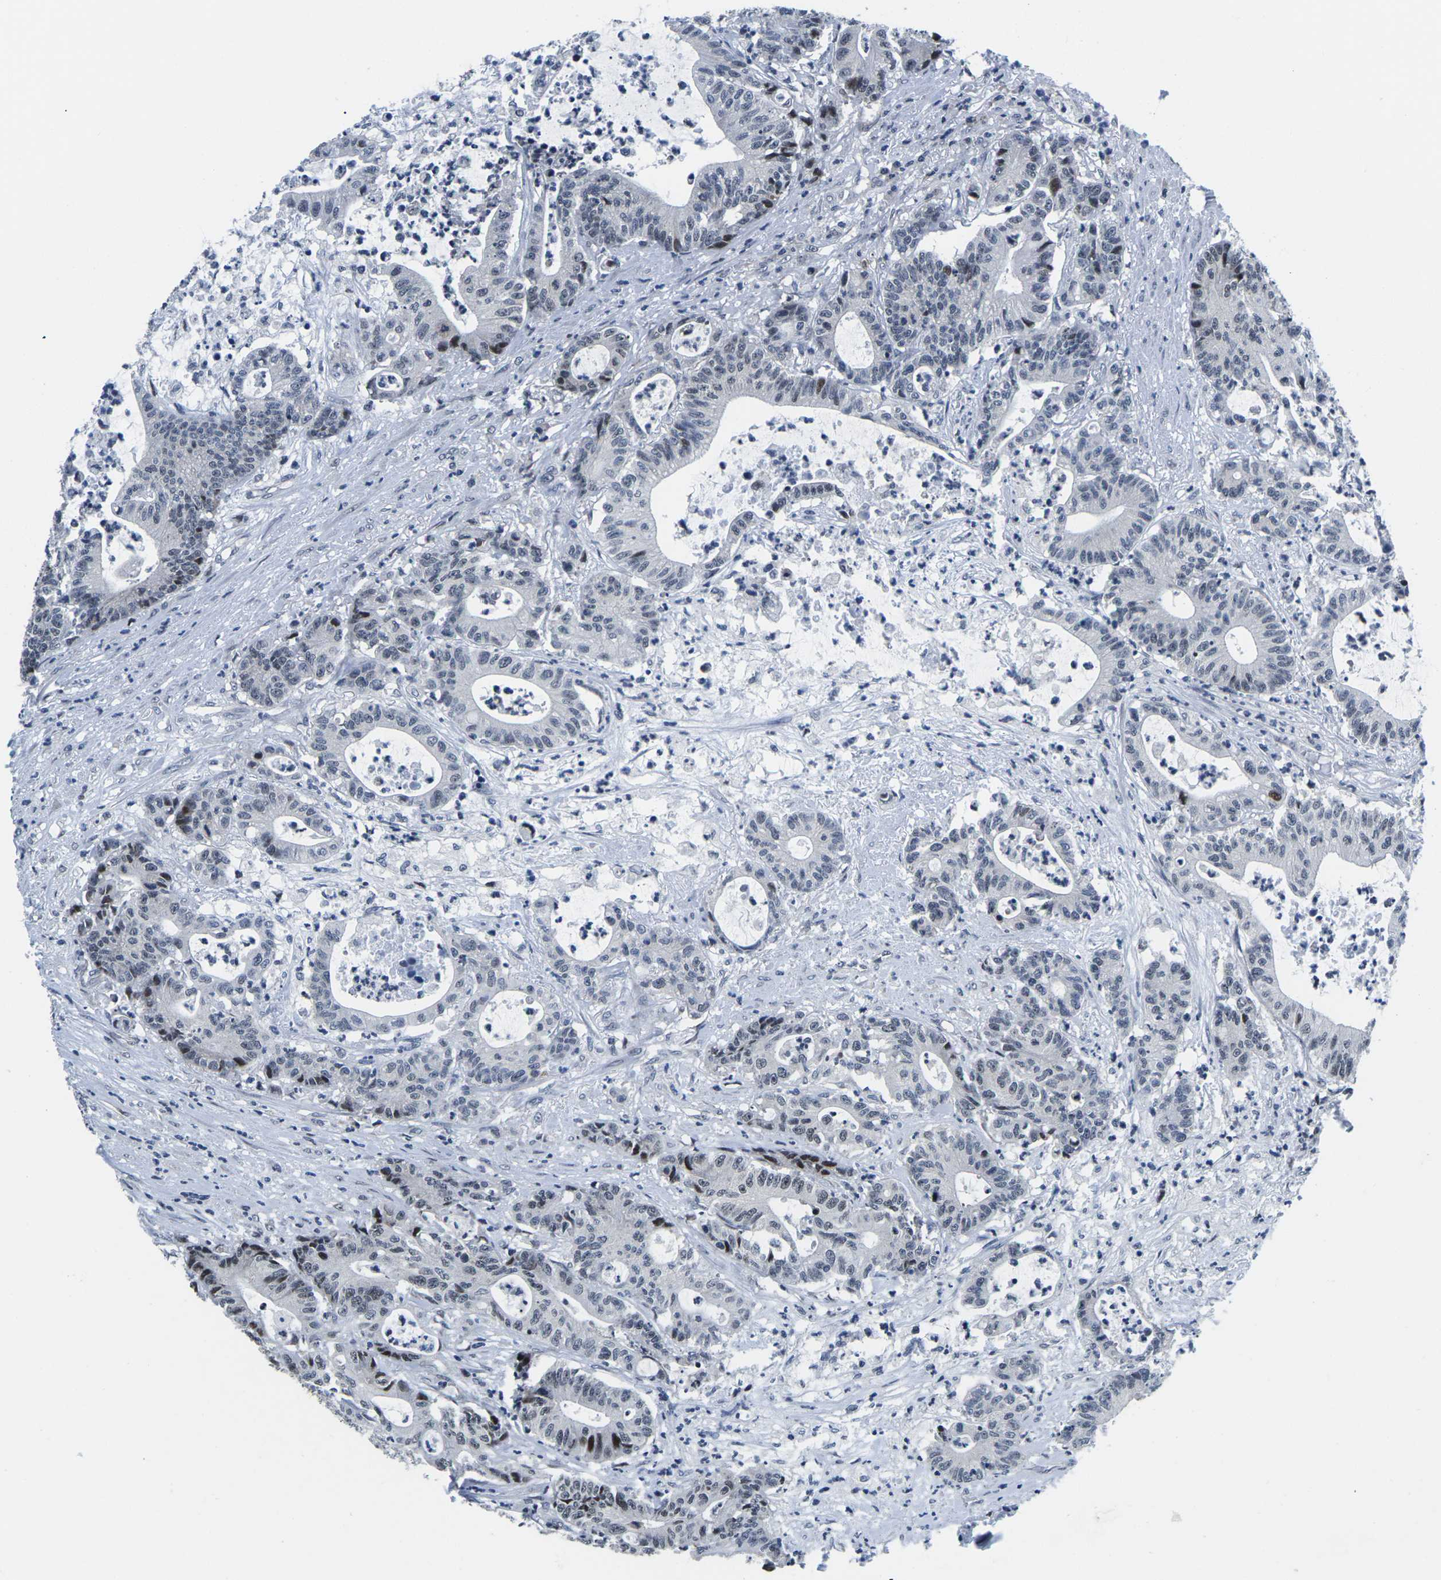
{"staining": {"intensity": "strong", "quantity": "<25%", "location": "nuclear"}, "tissue": "colorectal cancer", "cell_type": "Tumor cells", "image_type": "cancer", "snomed": [{"axis": "morphology", "description": "Adenocarcinoma, NOS"}, {"axis": "topography", "description": "Colon"}], "caption": "DAB (3,3'-diaminobenzidine) immunohistochemical staining of colorectal adenocarcinoma reveals strong nuclear protein expression in about <25% of tumor cells.", "gene": "CDC73", "patient": {"sex": "female", "age": 84}}